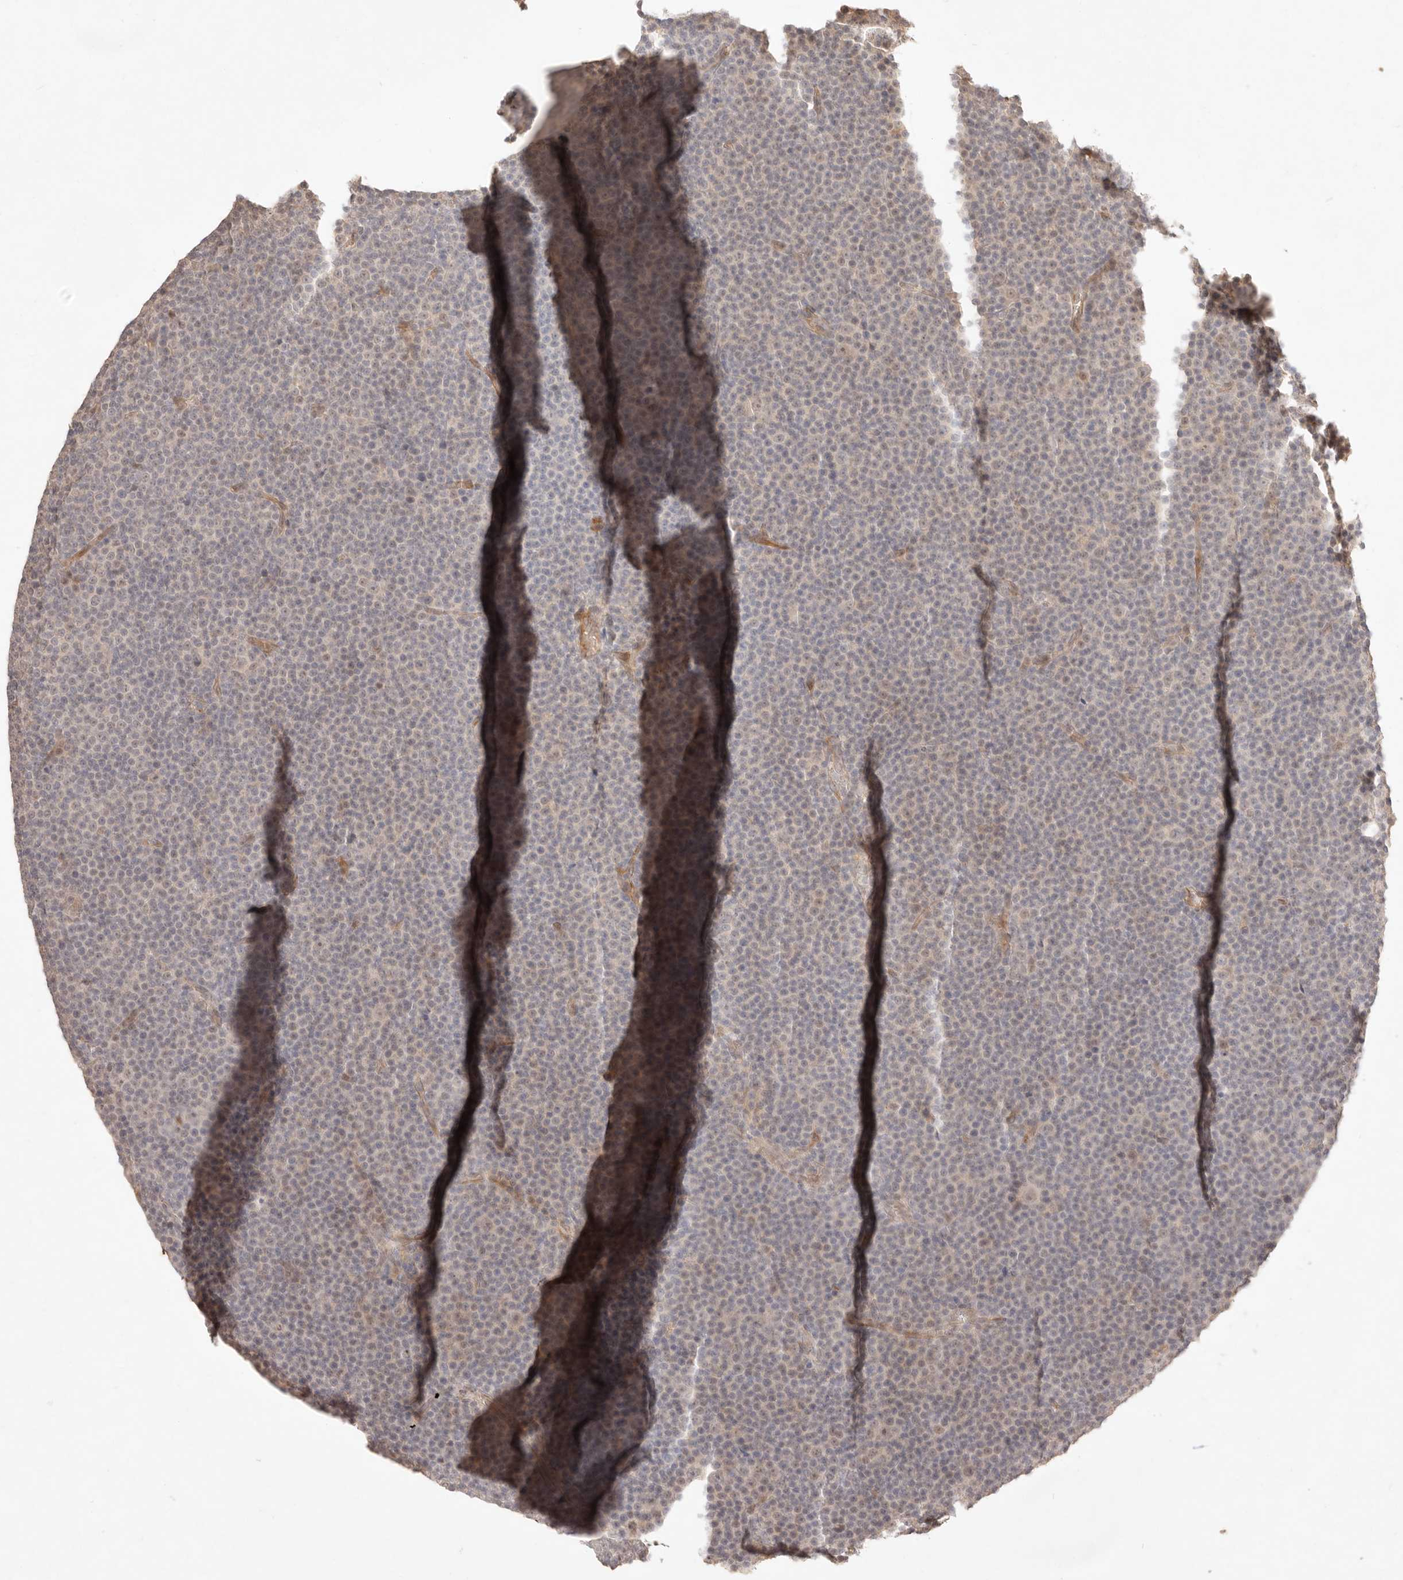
{"staining": {"intensity": "weak", "quantity": "25%-75%", "location": "nuclear"}, "tissue": "lymphoma", "cell_type": "Tumor cells", "image_type": "cancer", "snomed": [{"axis": "morphology", "description": "Malignant lymphoma, non-Hodgkin's type, Low grade"}, {"axis": "topography", "description": "Lymph node"}], "caption": "Lymphoma stained with IHC displays weak nuclear expression in approximately 25%-75% of tumor cells.", "gene": "MEP1A", "patient": {"sex": "female", "age": 67}}